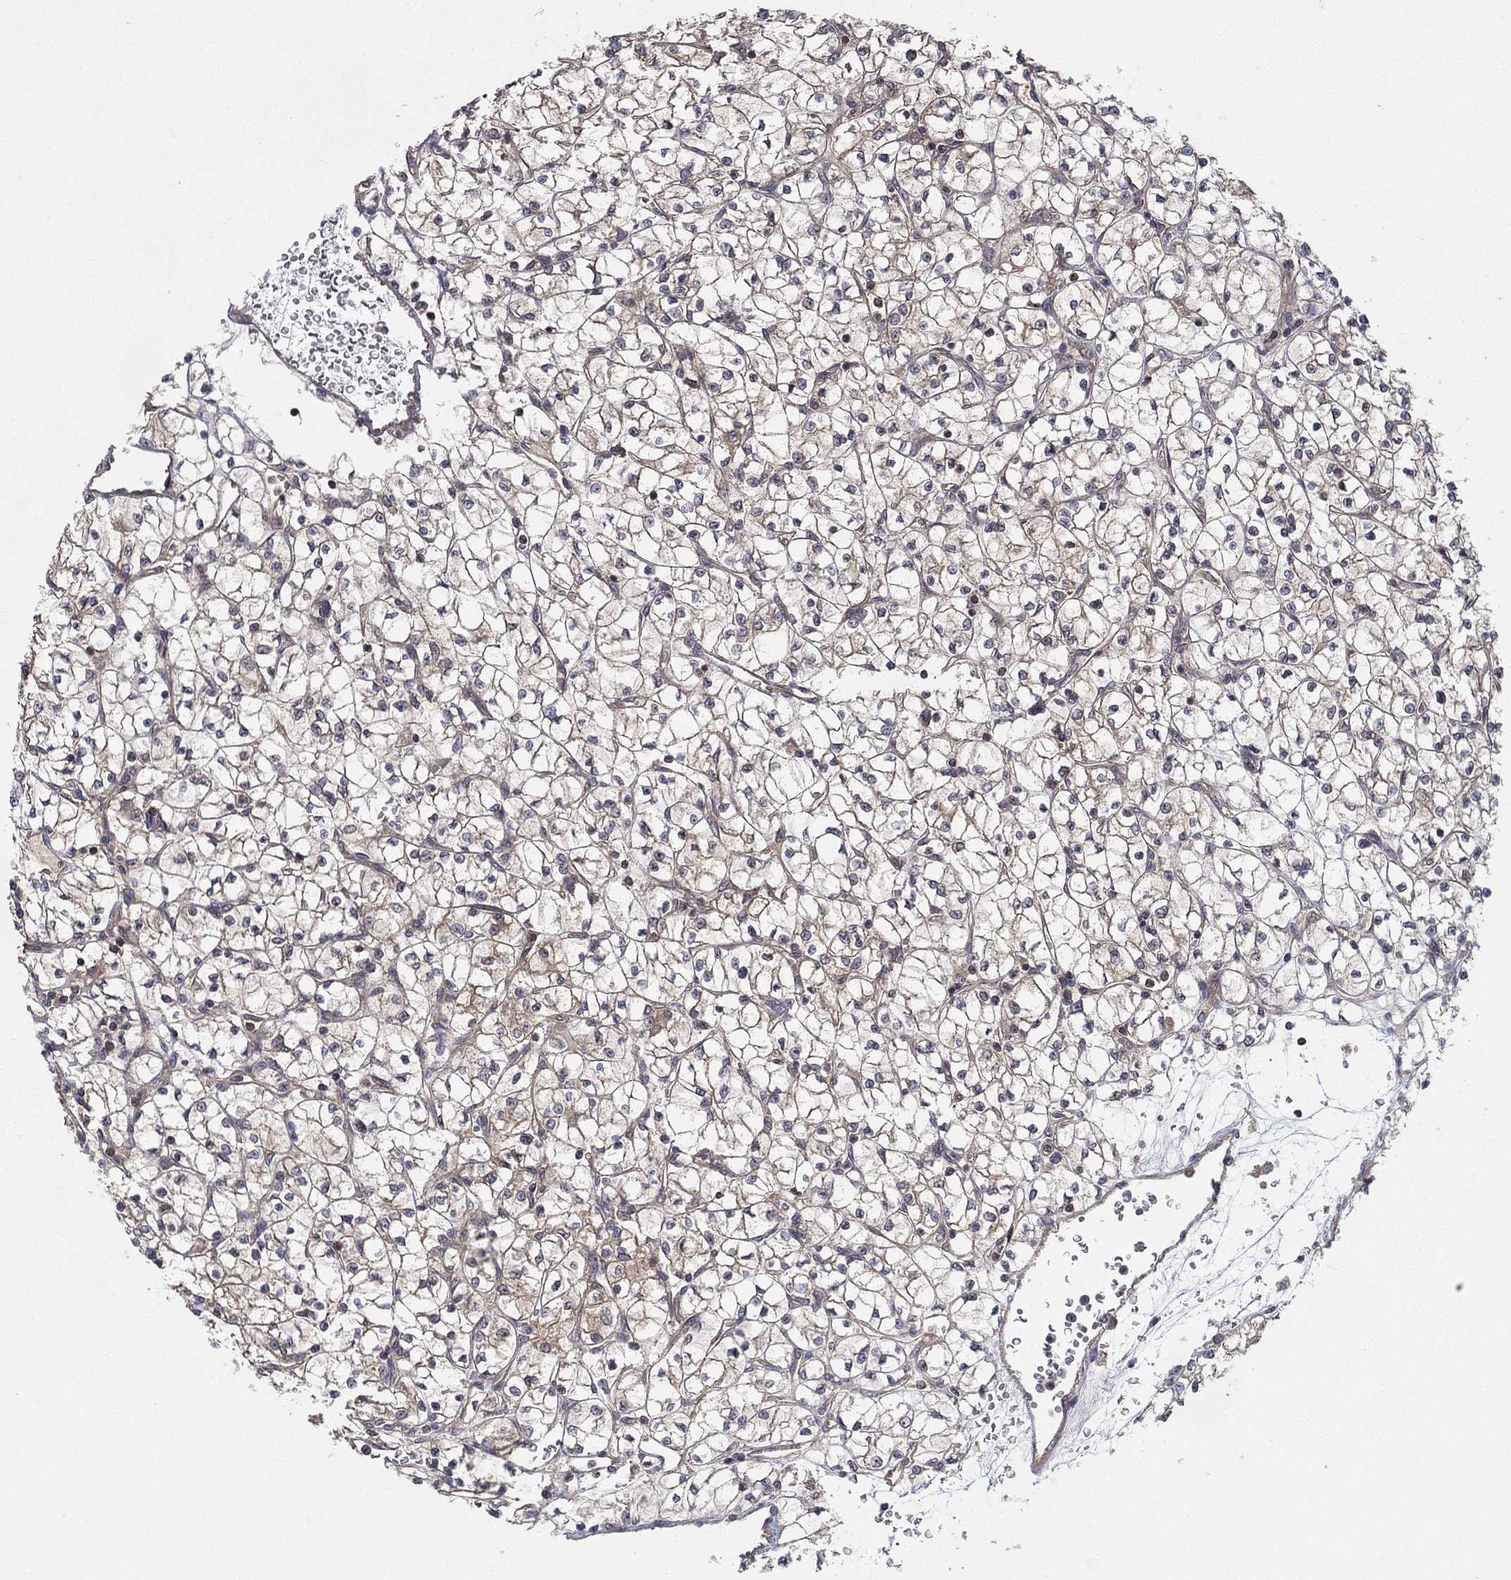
{"staining": {"intensity": "weak", "quantity": "<25%", "location": "cytoplasmic/membranous"}, "tissue": "renal cancer", "cell_type": "Tumor cells", "image_type": "cancer", "snomed": [{"axis": "morphology", "description": "Adenocarcinoma, NOS"}, {"axis": "topography", "description": "Kidney"}], "caption": "A high-resolution photomicrograph shows immunohistochemistry staining of renal cancer (adenocarcinoma), which demonstrates no significant positivity in tumor cells.", "gene": "BMERB1", "patient": {"sex": "female", "age": 64}}